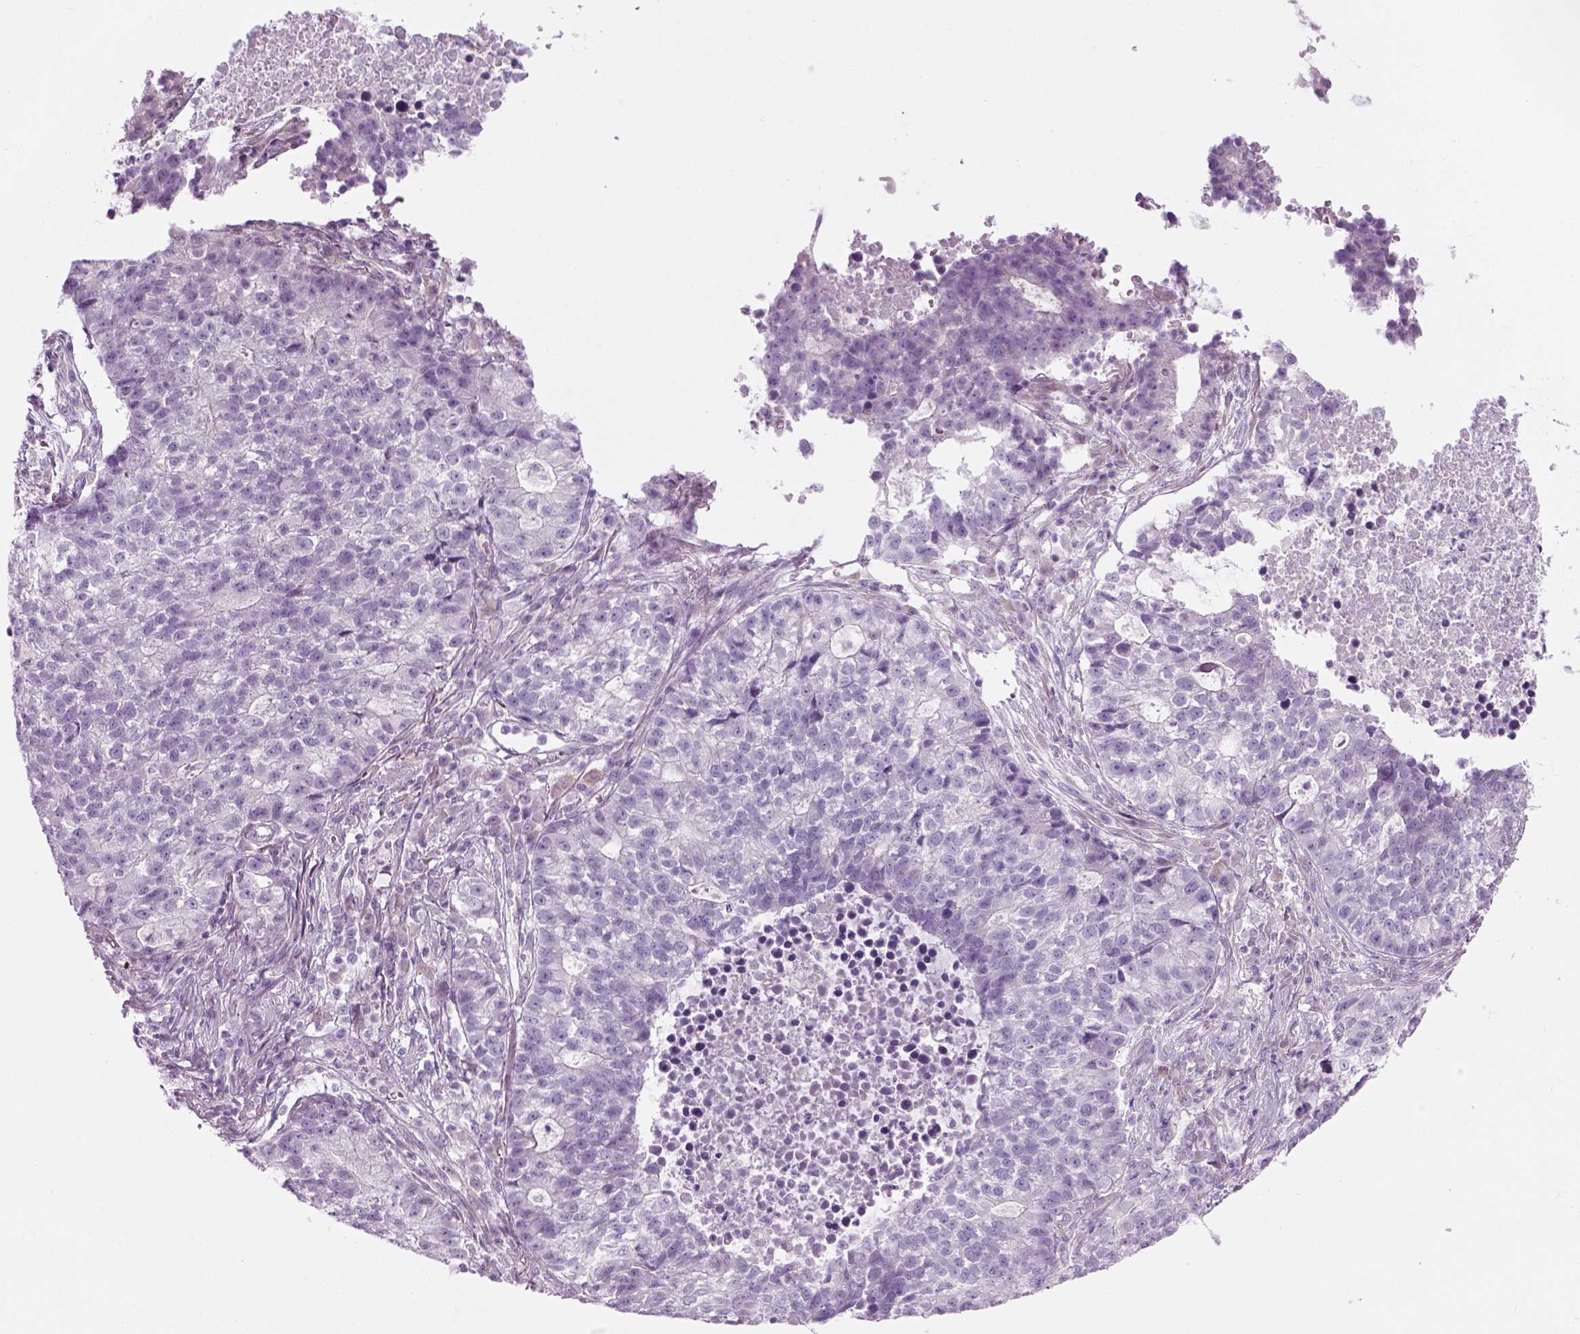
{"staining": {"intensity": "negative", "quantity": "none", "location": "none"}, "tissue": "lung cancer", "cell_type": "Tumor cells", "image_type": "cancer", "snomed": [{"axis": "morphology", "description": "Adenocarcinoma, NOS"}, {"axis": "topography", "description": "Lung"}], "caption": "Immunohistochemistry of lung adenocarcinoma demonstrates no positivity in tumor cells.", "gene": "CIBAR2", "patient": {"sex": "male", "age": 57}}